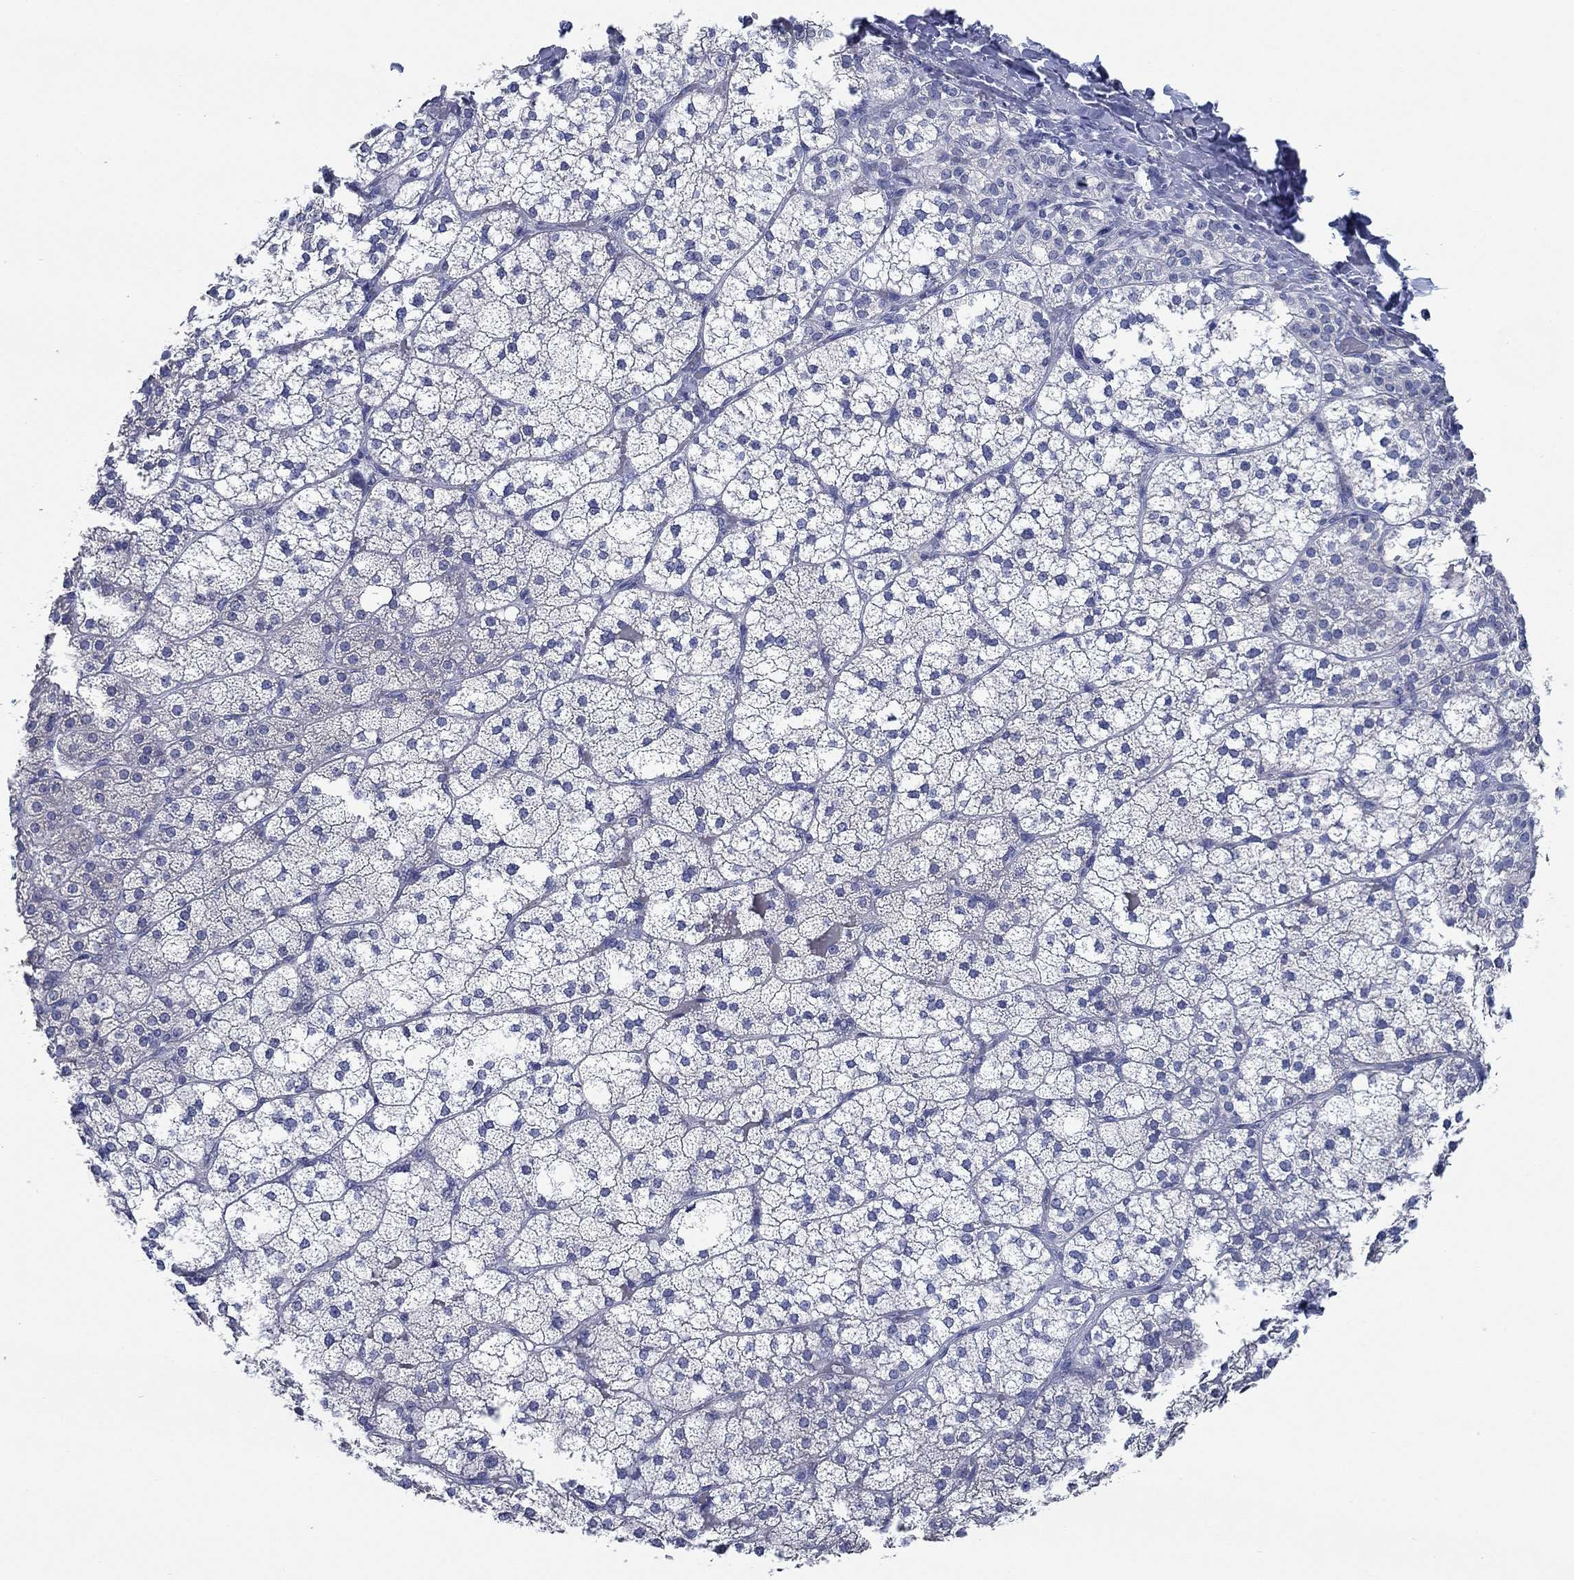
{"staining": {"intensity": "negative", "quantity": "none", "location": "none"}, "tissue": "adrenal gland", "cell_type": "Glandular cells", "image_type": "normal", "snomed": [{"axis": "morphology", "description": "Normal tissue, NOS"}, {"axis": "topography", "description": "Adrenal gland"}], "caption": "A high-resolution micrograph shows IHC staining of benign adrenal gland, which displays no significant staining in glandular cells. (DAB (3,3'-diaminobenzidine) immunohistochemistry, high magnification).", "gene": "TOMM20L", "patient": {"sex": "male", "age": 53}}